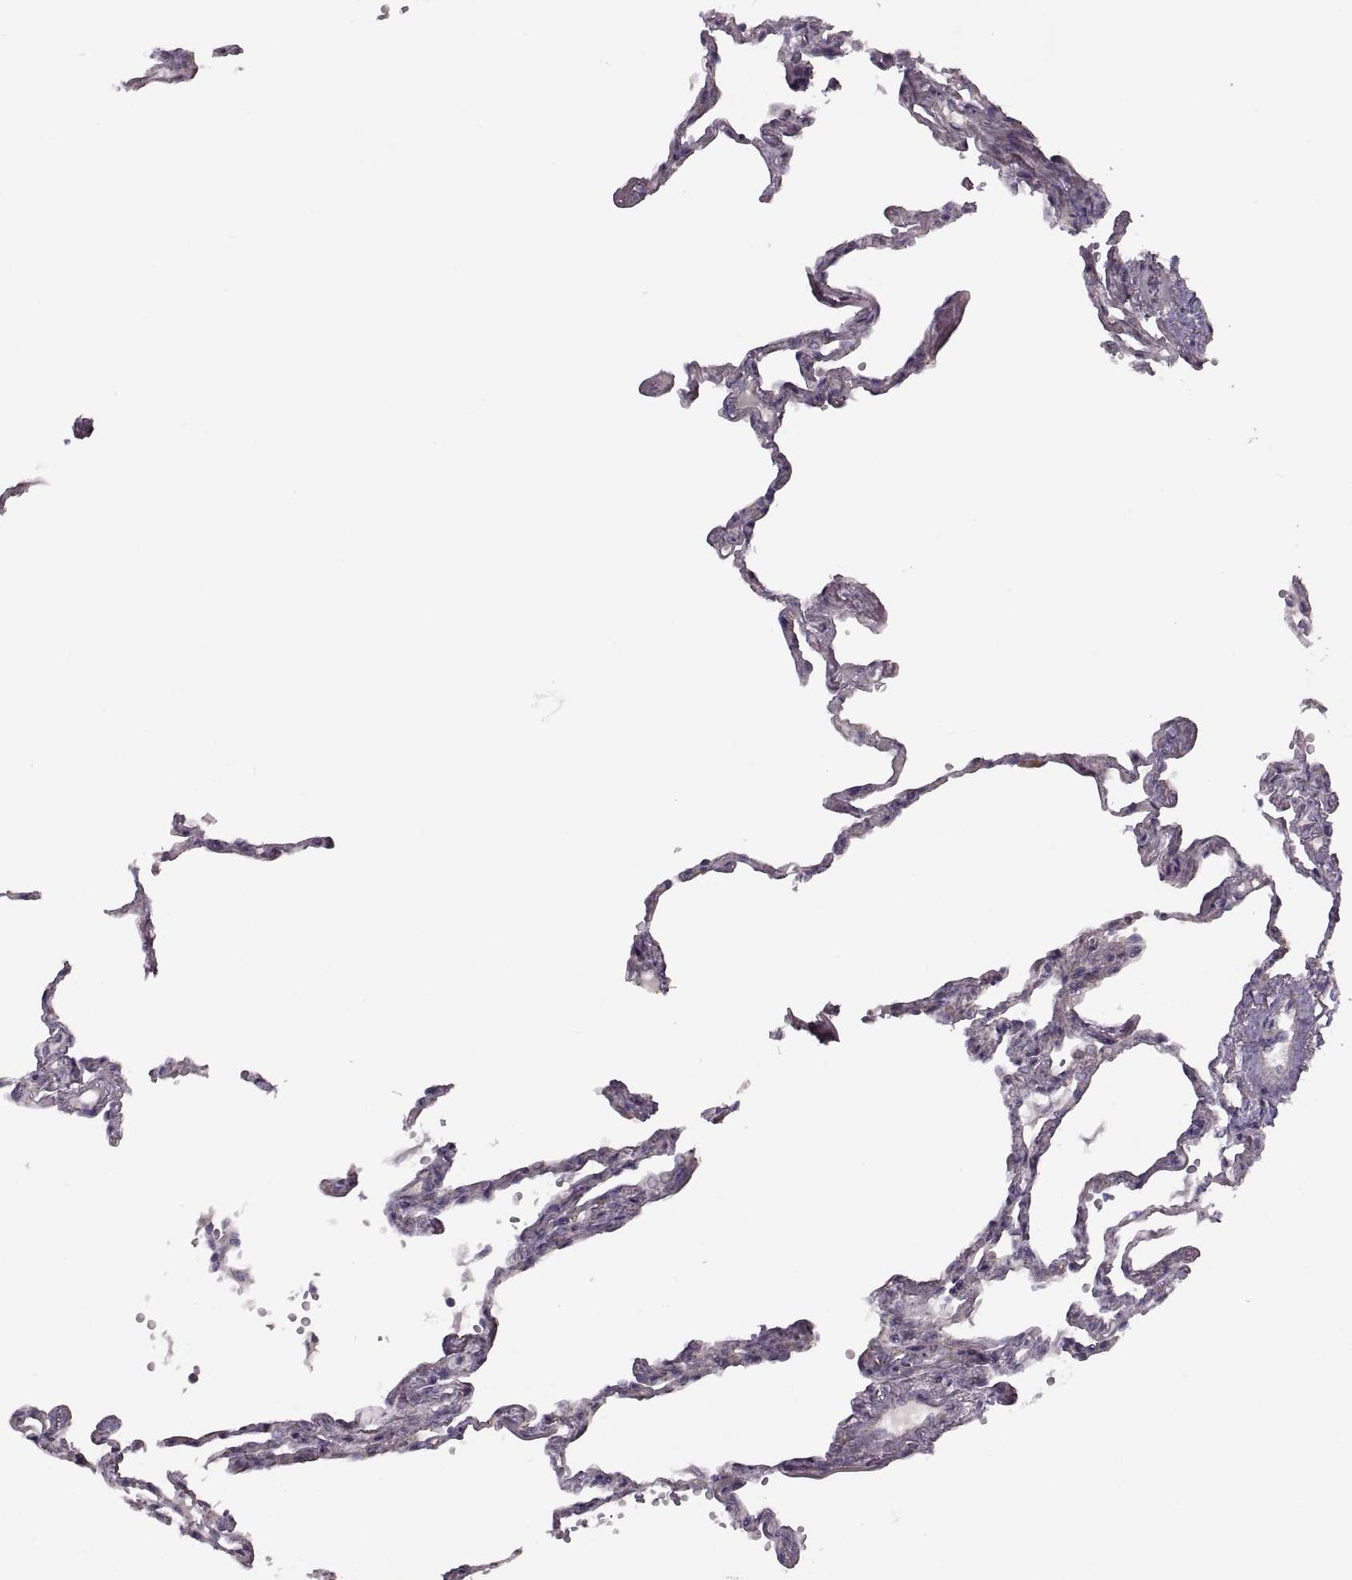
{"staining": {"intensity": "negative", "quantity": "none", "location": "none"}, "tissue": "lung", "cell_type": "Alveolar cells", "image_type": "normal", "snomed": [{"axis": "morphology", "description": "Normal tissue, NOS"}, {"axis": "topography", "description": "Lung"}], "caption": "High power microscopy micrograph of an immunohistochemistry micrograph of normal lung, revealing no significant staining in alveolar cells.", "gene": "PIERCE1", "patient": {"sex": "male", "age": 78}}